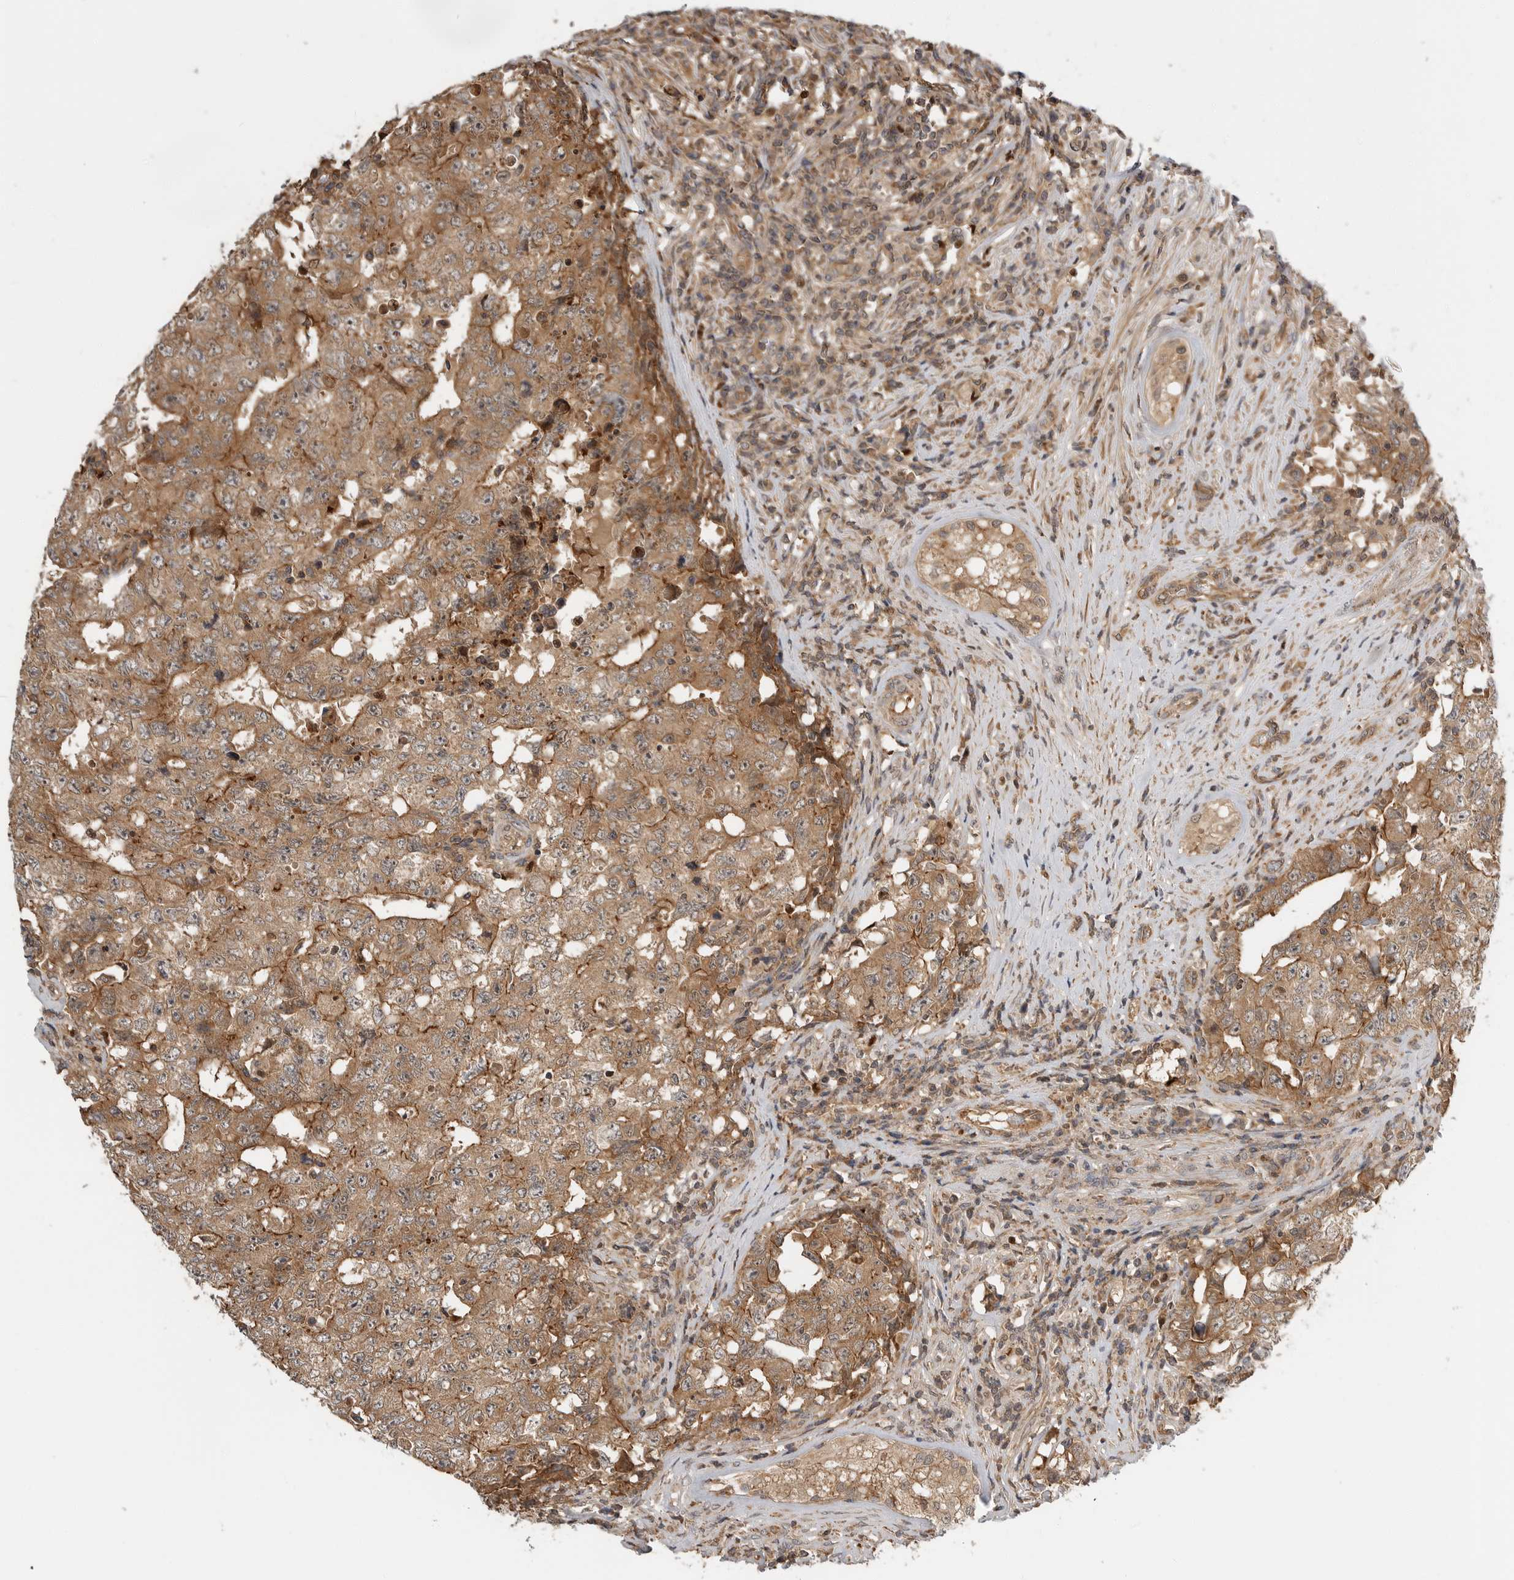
{"staining": {"intensity": "moderate", "quantity": ">75%", "location": "cytoplasmic/membranous"}, "tissue": "testis cancer", "cell_type": "Tumor cells", "image_type": "cancer", "snomed": [{"axis": "morphology", "description": "Carcinoma, Embryonal, NOS"}, {"axis": "topography", "description": "Testis"}], "caption": "This is a photomicrograph of immunohistochemistry staining of testis cancer (embryonal carcinoma), which shows moderate staining in the cytoplasmic/membranous of tumor cells.", "gene": "STRAP", "patient": {"sex": "male", "age": 26}}